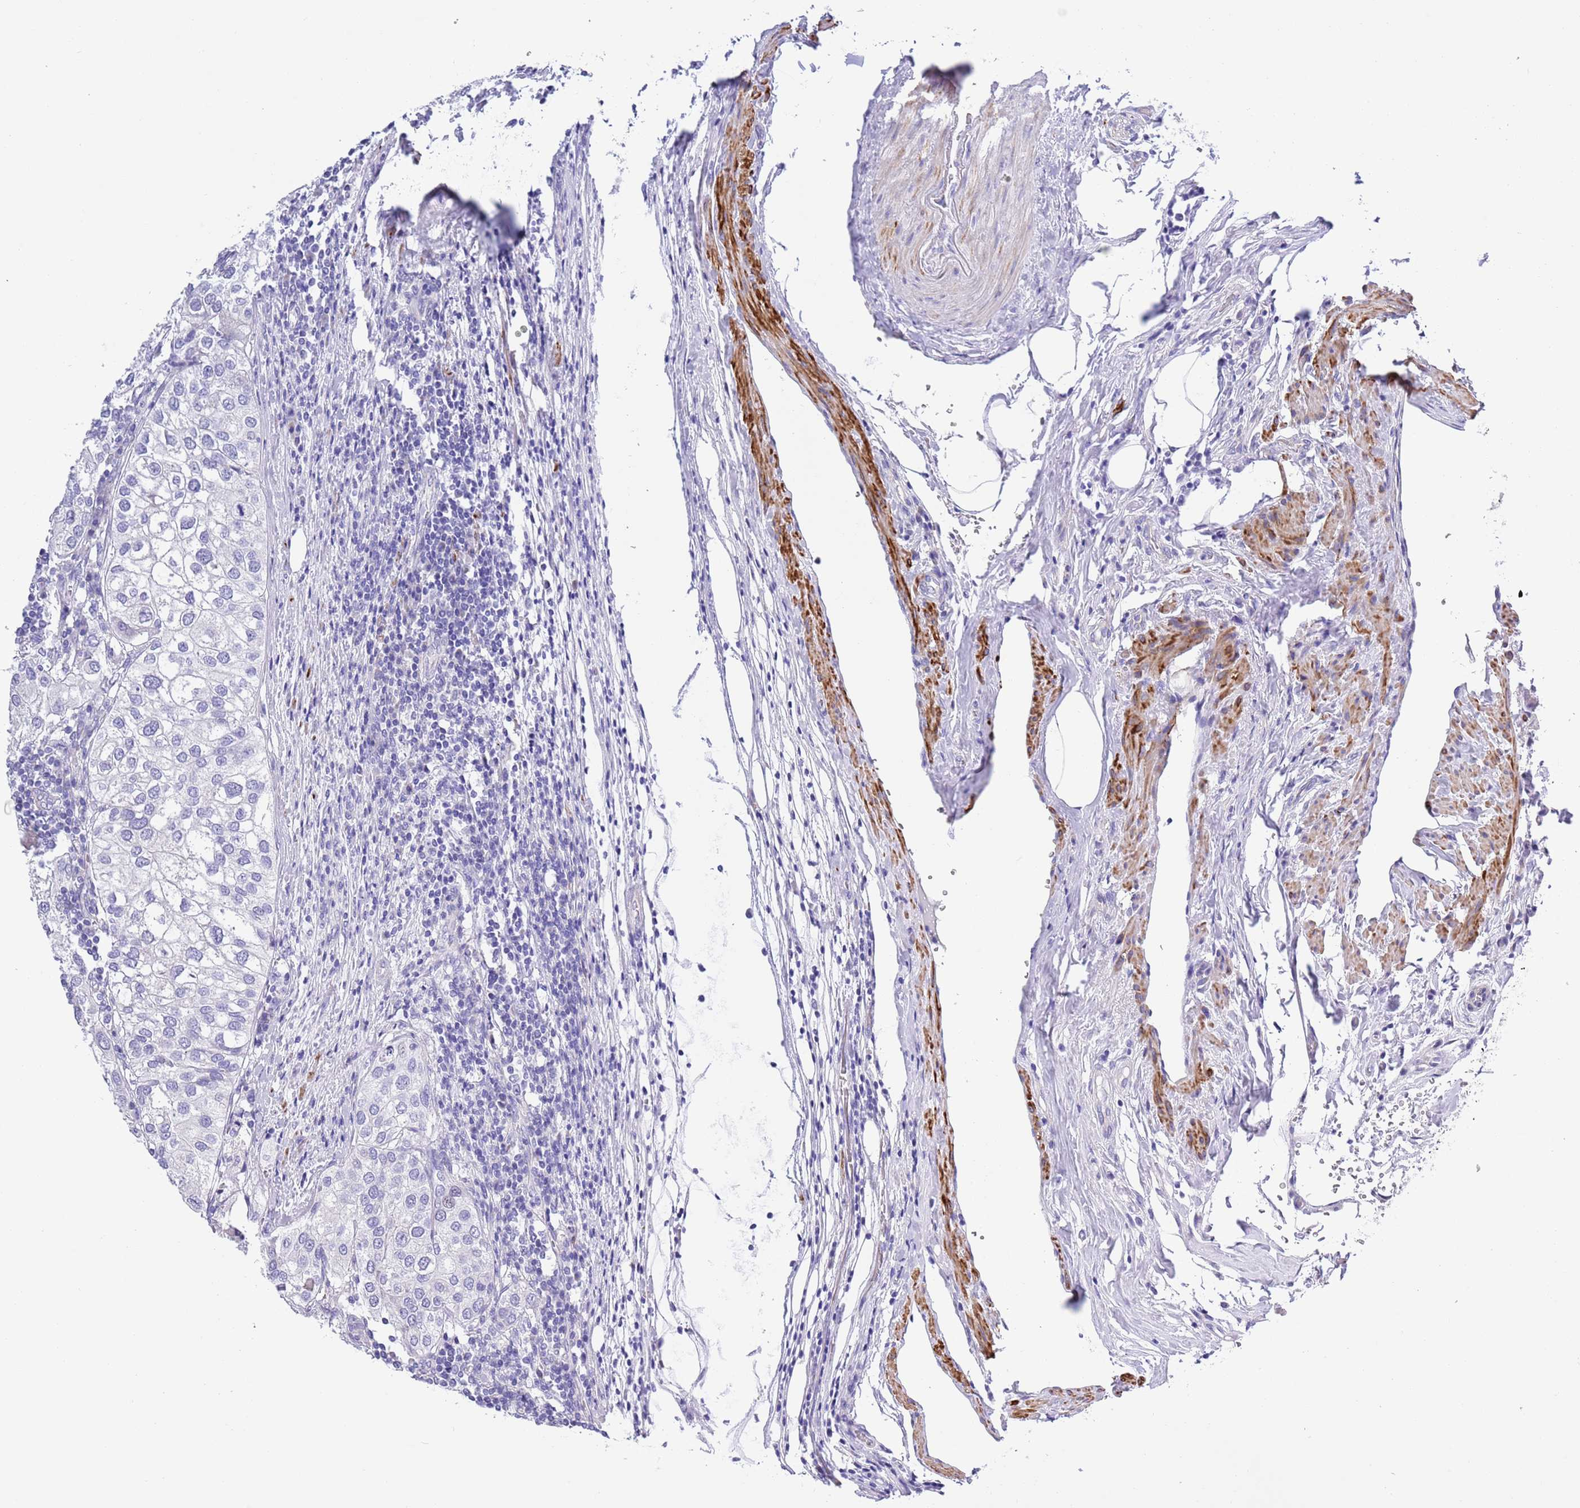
{"staining": {"intensity": "negative", "quantity": "none", "location": "none"}, "tissue": "urothelial cancer", "cell_type": "Tumor cells", "image_type": "cancer", "snomed": [{"axis": "morphology", "description": "Urothelial carcinoma, High grade"}, {"axis": "topography", "description": "Urinary bladder"}], "caption": "The micrograph shows no significant staining in tumor cells of urothelial carcinoma (high-grade).", "gene": "NET1", "patient": {"sex": "male", "age": 64}}